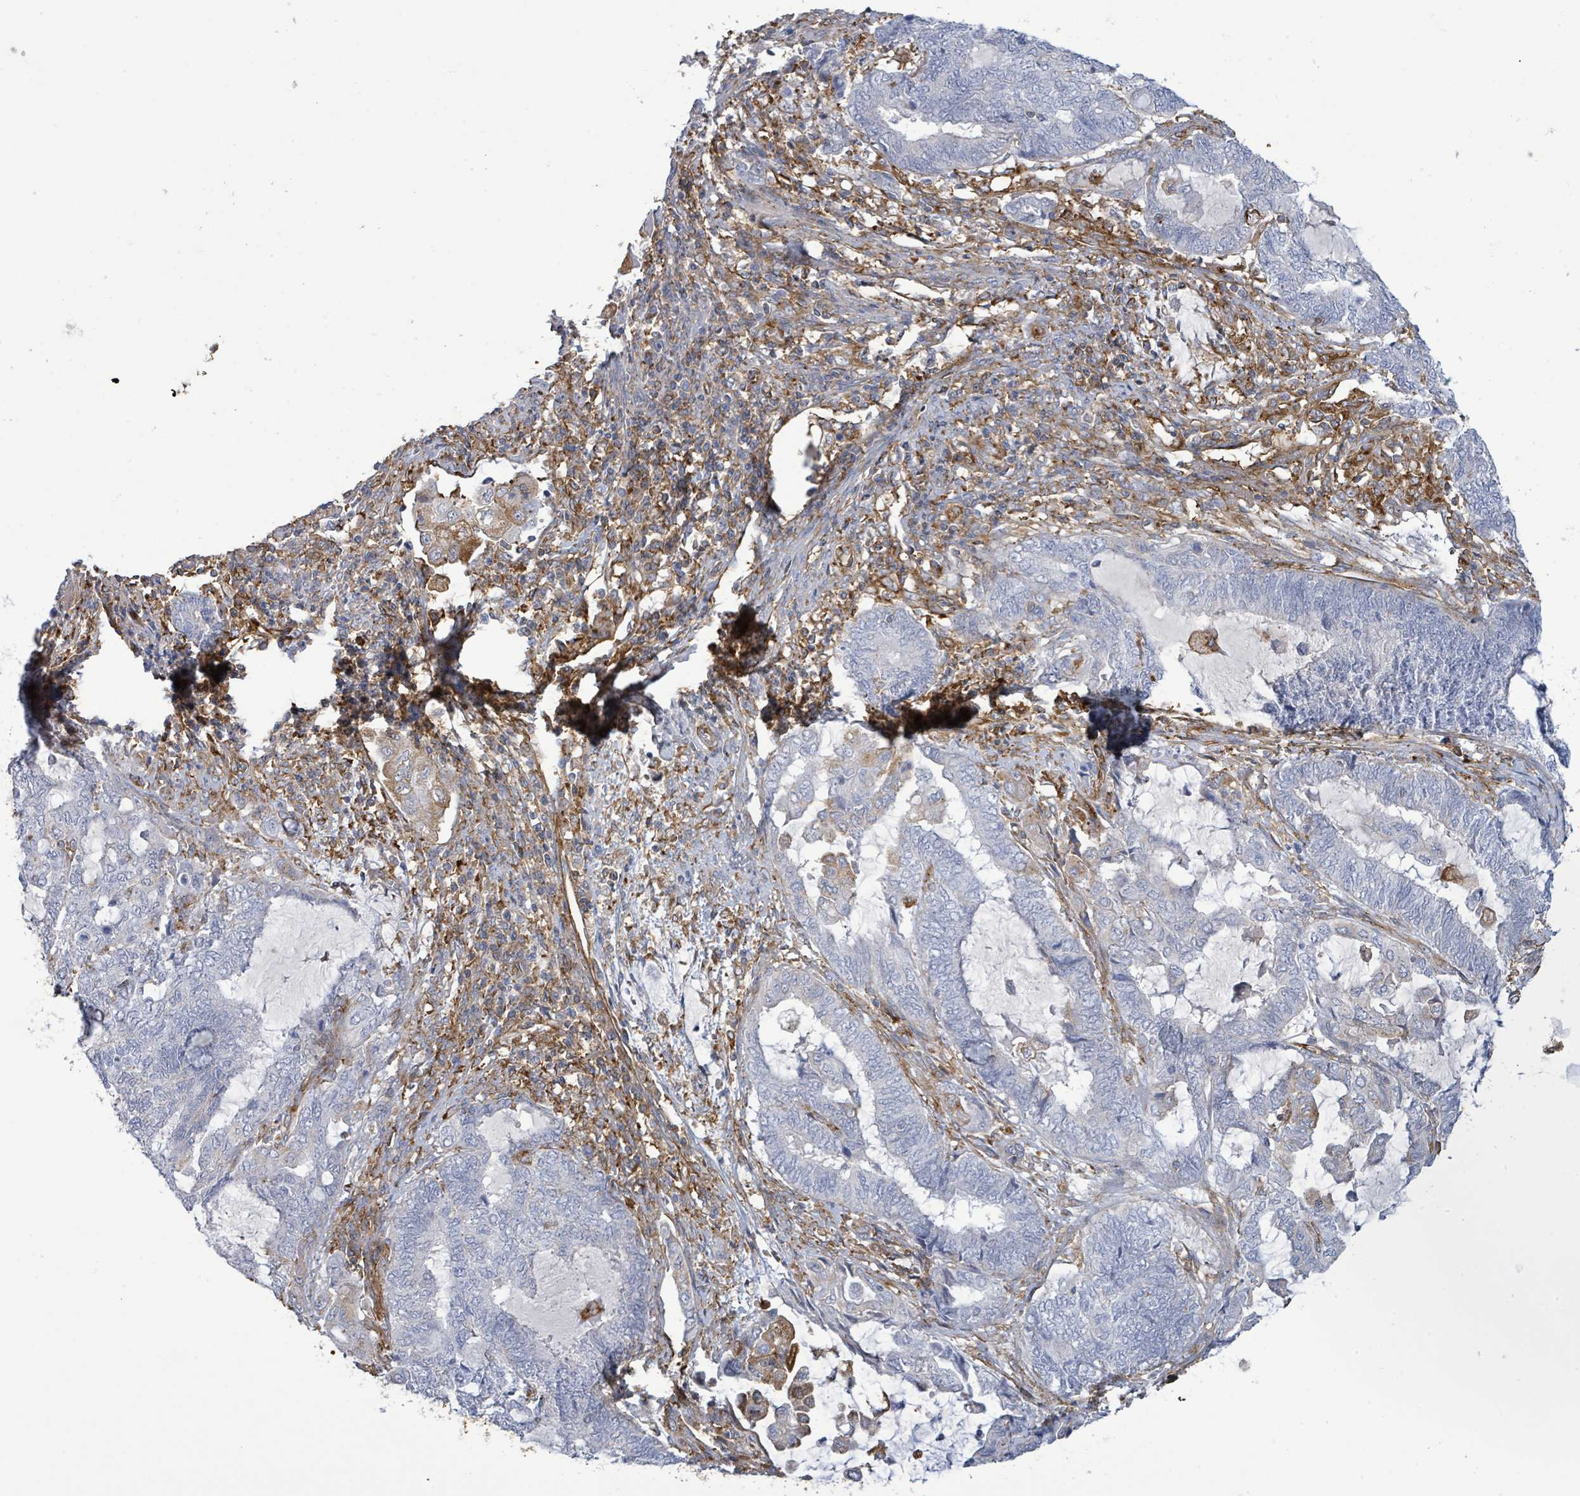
{"staining": {"intensity": "negative", "quantity": "none", "location": "none"}, "tissue": "endometrial cancer", "cell_type": "Tumor cells", "image_type": "cancer", "snomed": [{"axis": "morphology", "description": "Adenocarcinoma, NOS"}, {"axis": "topography", "description": "Uterus"}, {"axis": "topography", "description": "Endometrium"}], "caption": "Immunohistochemical staining of human endometrial adenocarcinoma displays no significant positivity in tumor cells.", "gene": "EGFL7", "patient": {"sex": "female", "age": 70}}